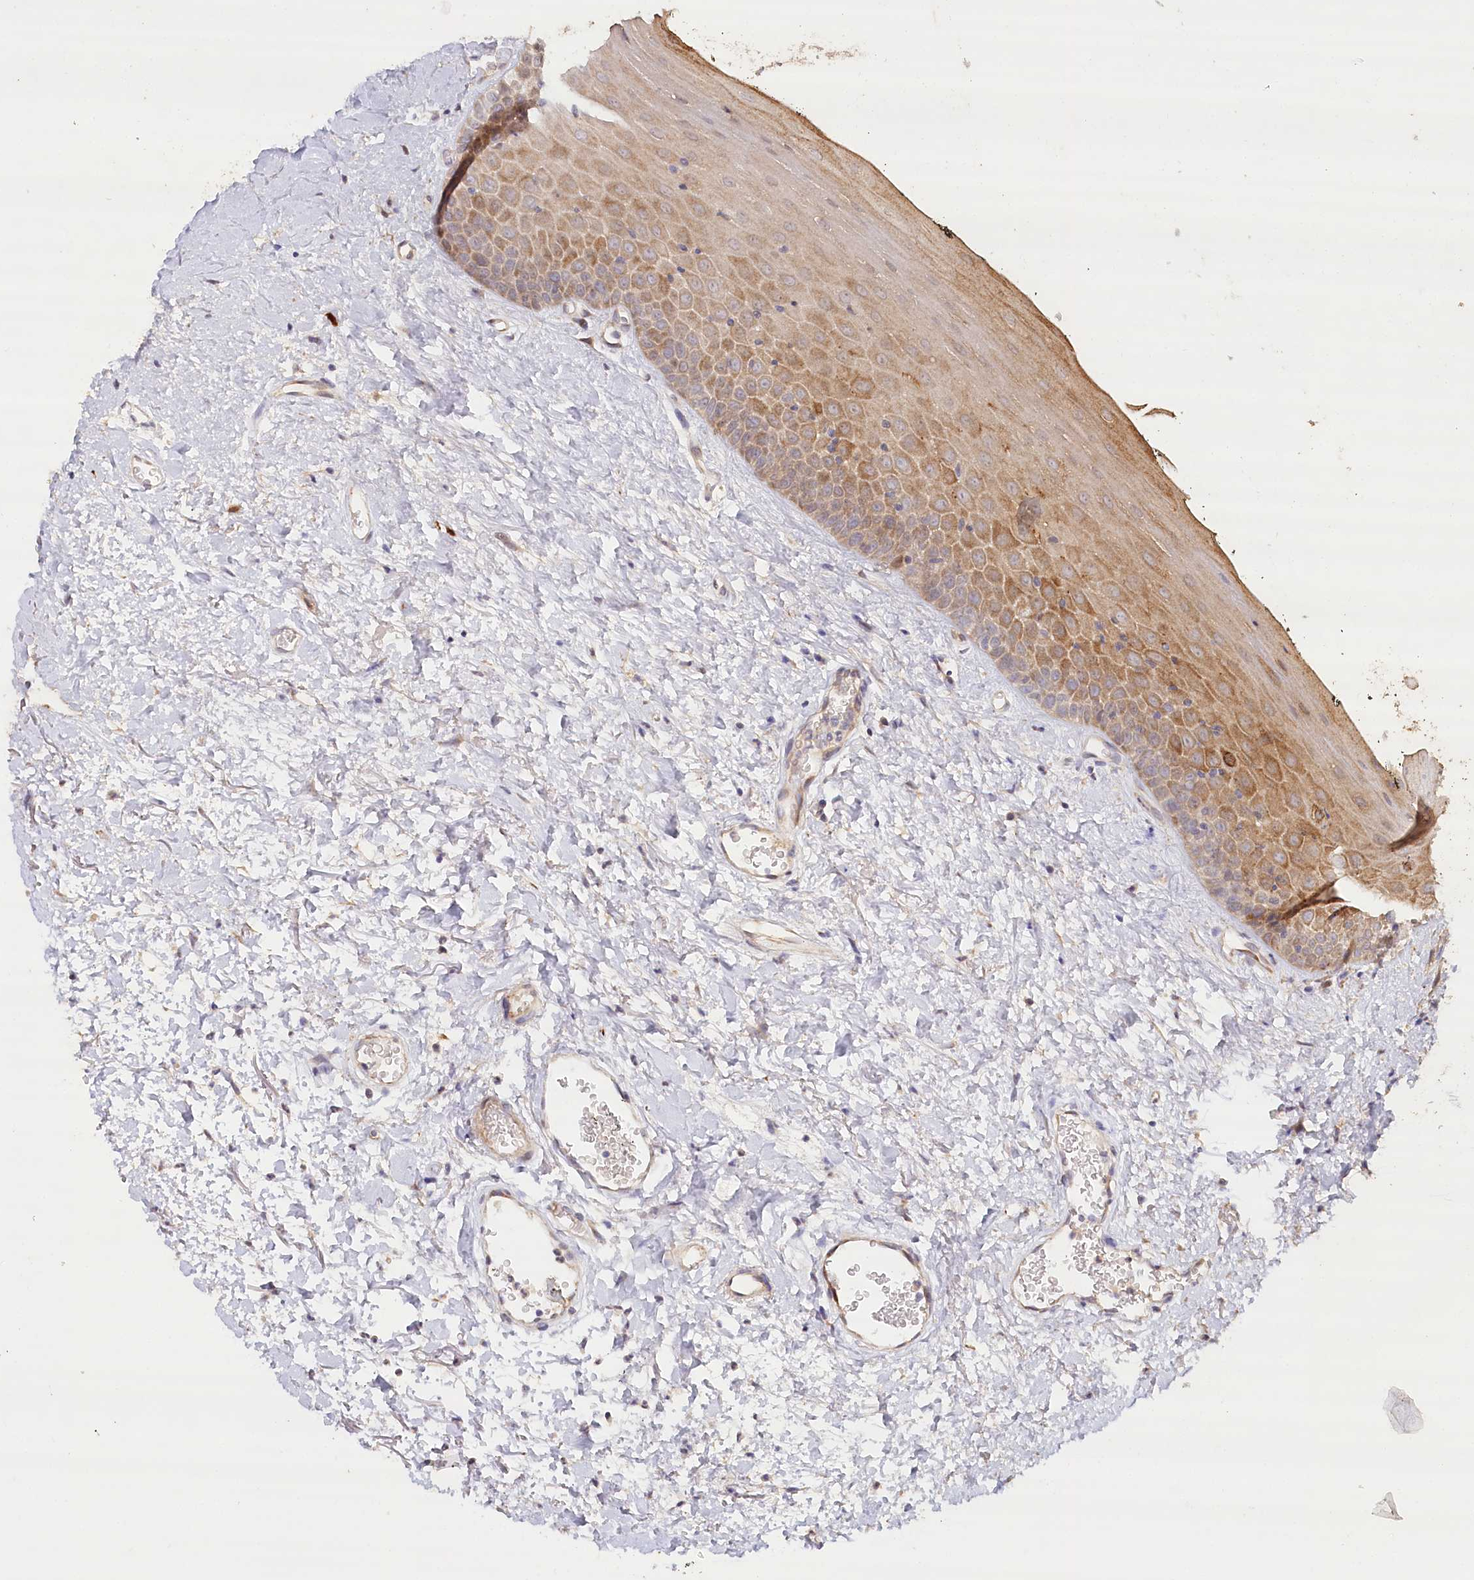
{"staining": {"intensity": "moderate", "quantity": "25%-75%", "location": "cytoplasmic/membranous"}, "tissue": "oral mucosa", "cell_type": "Squamous epithelial cells", "image_type": "normal", "snomed": [{"axis": "morphology", "description": "Normal tissue, NOS"}, {"axis": "topography", "description": "Oral tissue"}], "caption": "Immunohistochemistry (IHC) (DAB) staining of benign human oral mucosa displays moderate cytoplasmic/membranous protein positivity in approximately 25%-75% of squamous epithelial cells.", "gene": "IRAK1BP1", "patient": {"sex": "male", "age": 74}}